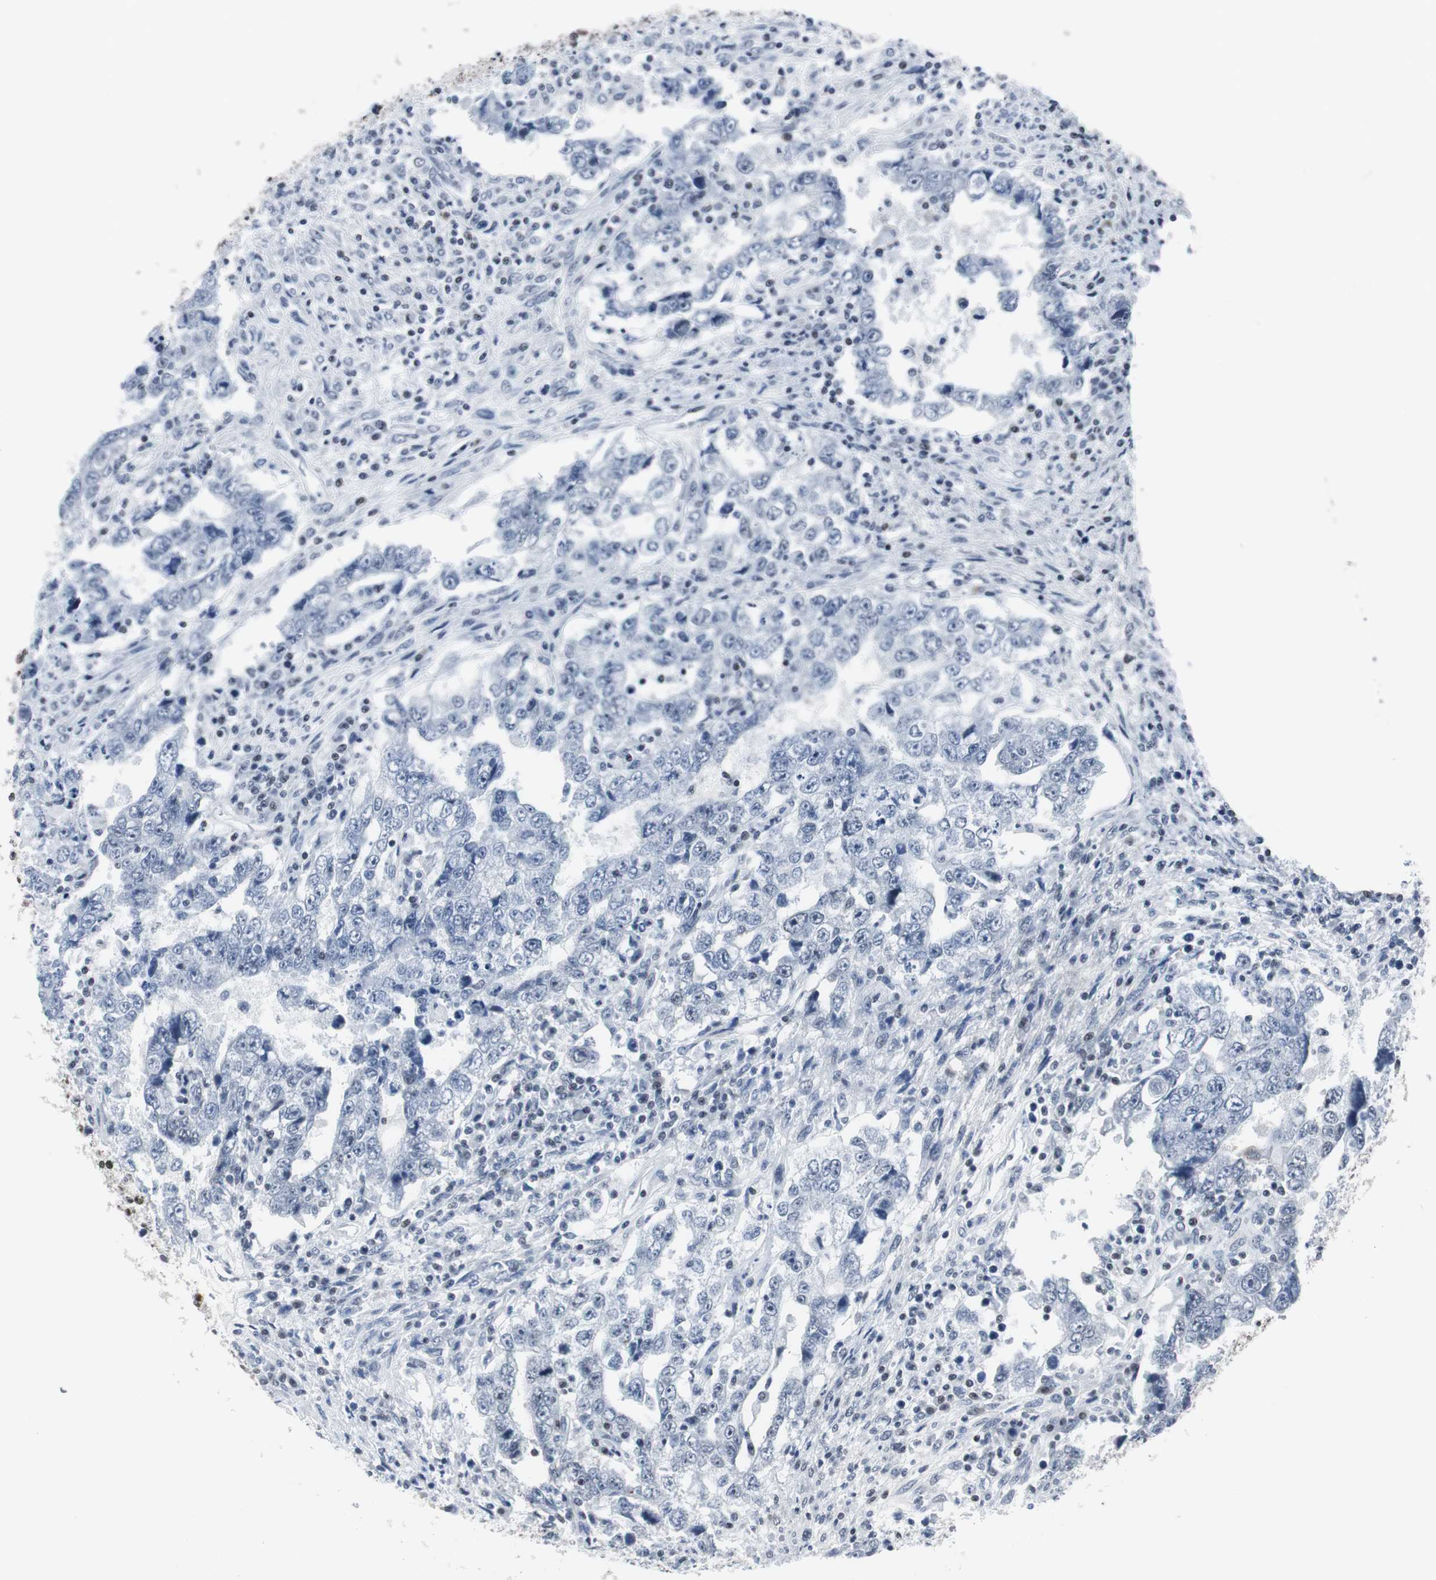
{"staining": {"intensity": "negative", "quantity": "none", "location": "none"}, "tissue": "testis cancer", "cell_type": "Tumor cells", "image_type": "cancer", "snomed": [{"axis": "morphology", "description": "Carcinoma, Embryonal, NOS"}, {"axis": "topography", "description": "Testis"}], "caption": "Immunohistochemical staining of testis cancer (embryonal carcinoma) displays no significant staining in tumor cells.", "gene": "RAD9A", "patient": {"sex": "male", "age": 26}}